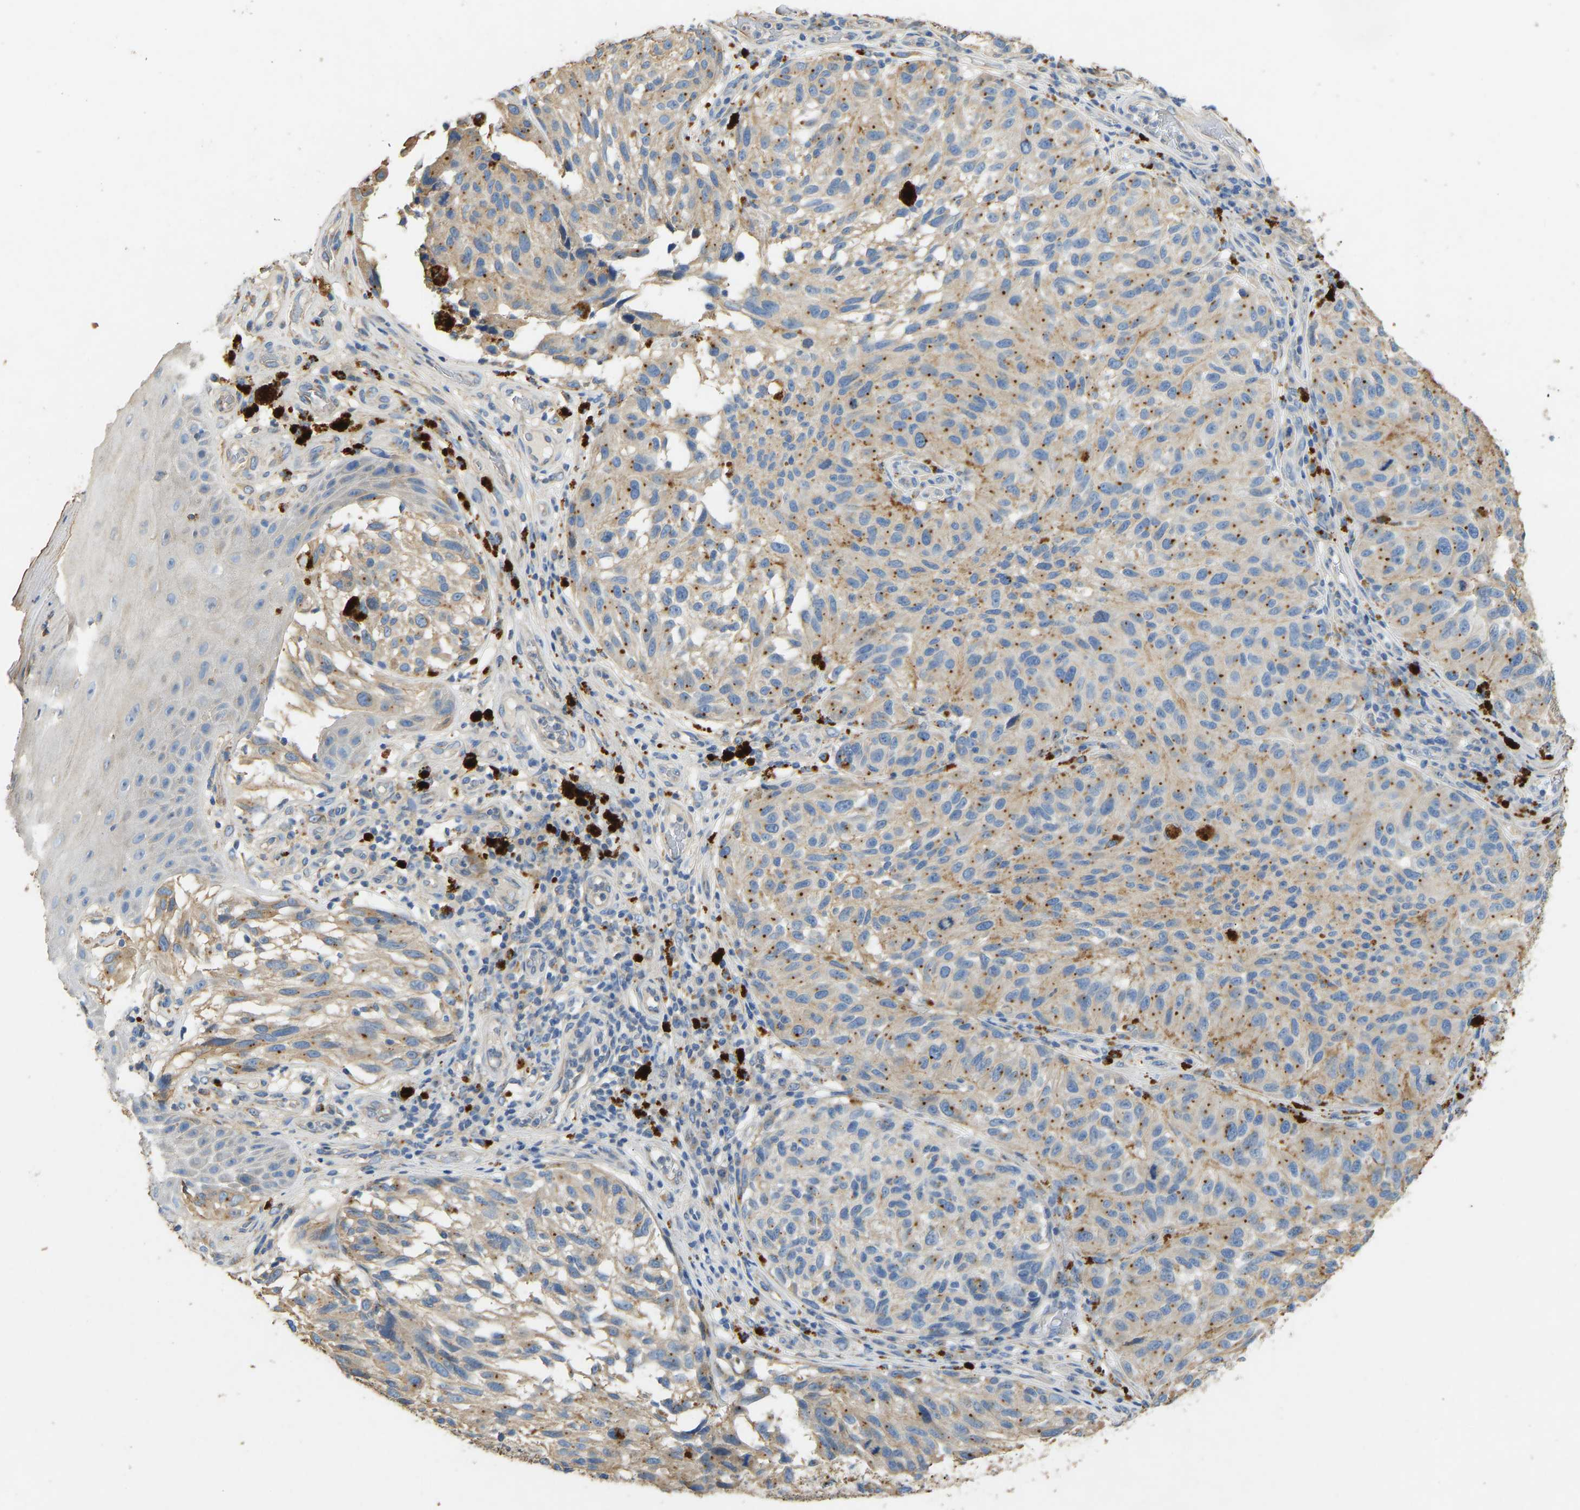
{"staining": {"intensity": "moderate", "quantity": ">75%", "location": "cytoplasmic/membranous"}, "tissue": "melanoma", "cell_type": "Tumor cells", "image_type": "cancer", "snomed": [{"axis": "morphology", "description": "Malignant melanoma, NOS"}, {"axis": "topography", "description": "Skin"}], "caption": "Protein analysis of malignant melanoma tissue demonstrates moderate cytoplasmic/membranous staining in approximately >75% of tumor cells.", "gene": "TECTA", "patient": {"sex": "female", "age": 73}}